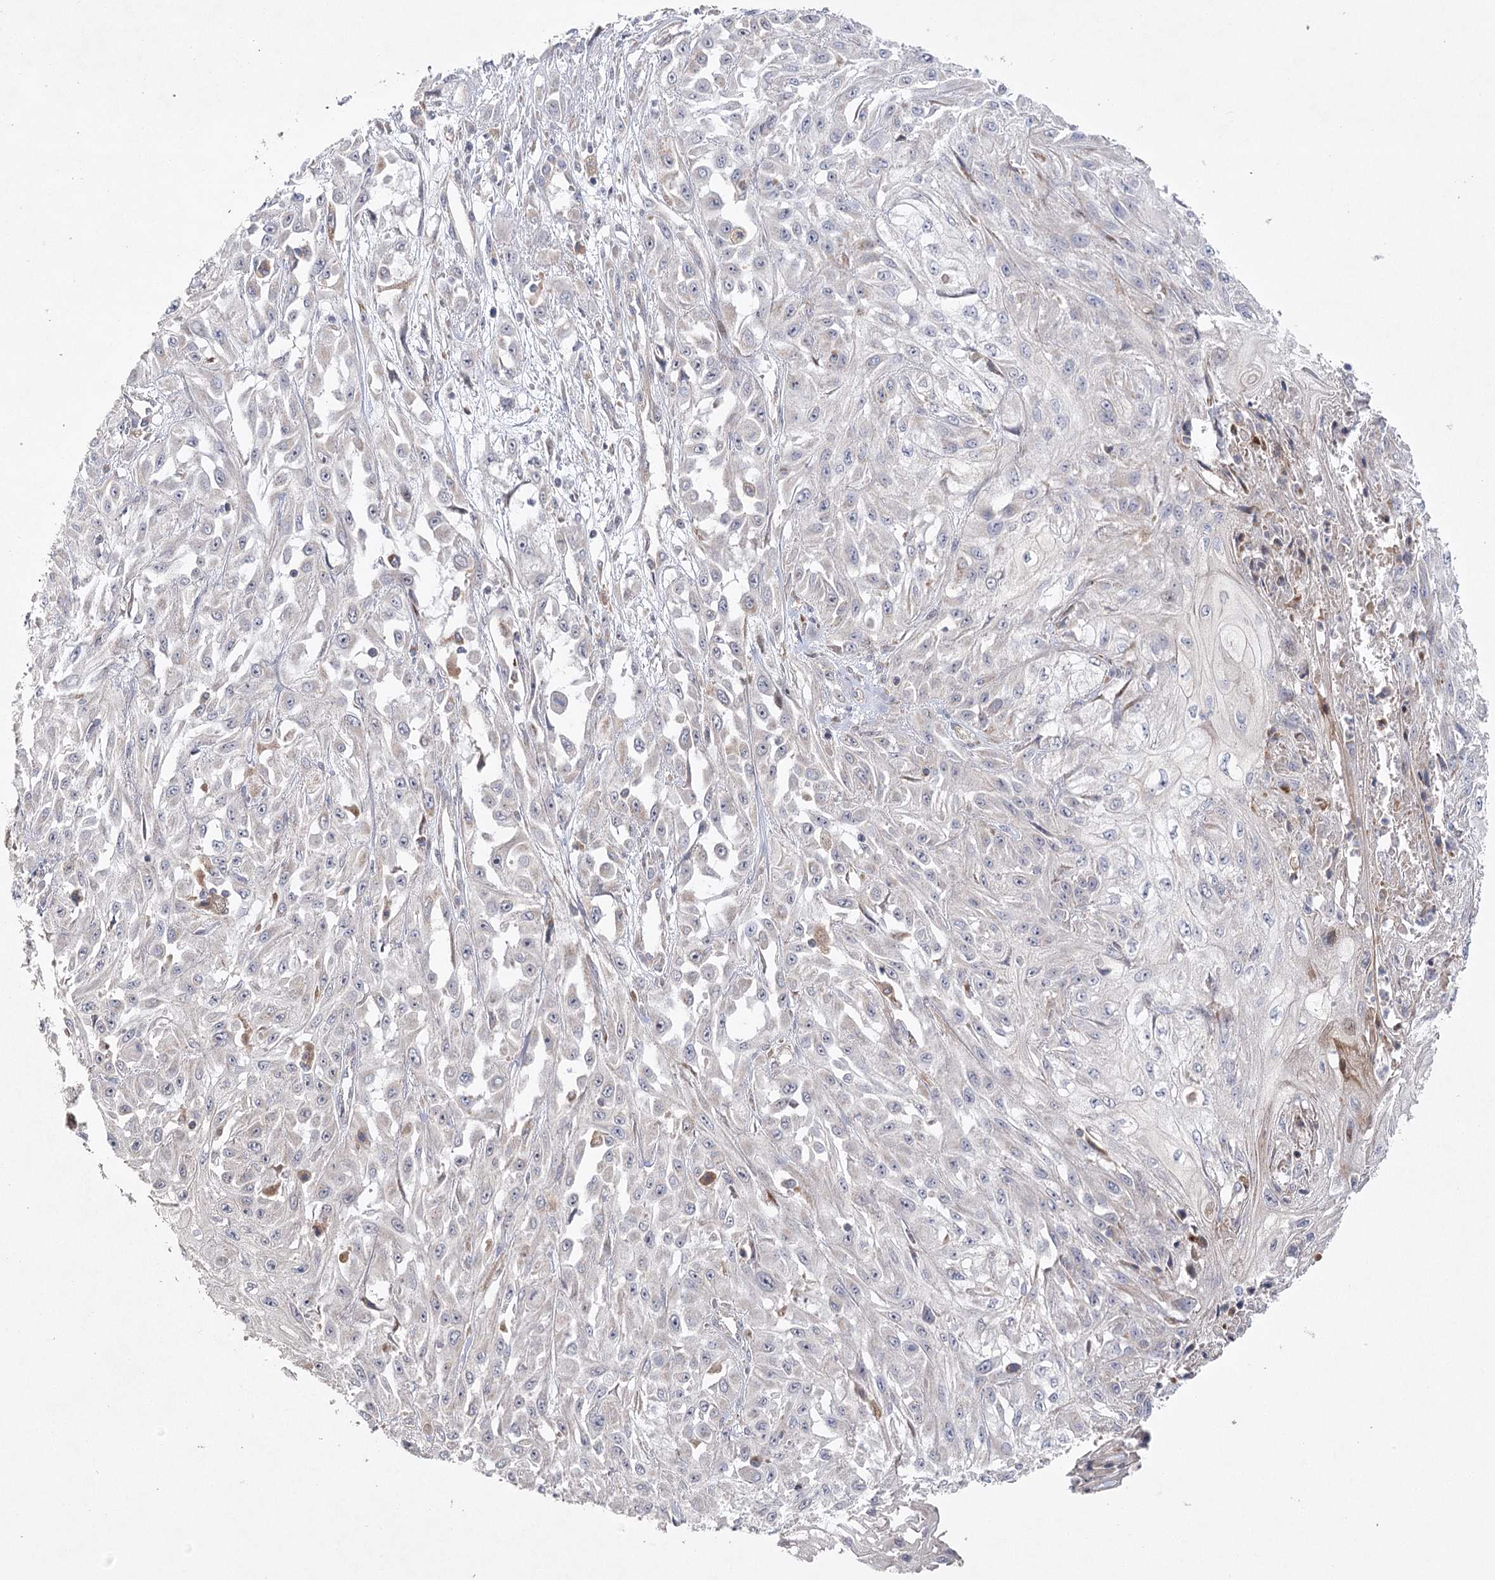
{"staining": {"intensity": "negative", "quantity": "none", "location": "none"}, "tissue": "skin cancer", "cell_type": "Tumor cells", "image_type": "cancer", "snomed": [{"axis": "morphology", "description": "Squamous cell carcinoma, NOS"}, {"axis": "morphology", "description": "Squamous cell carcinoma, metastatic, NOS"}, {"axis": "topography", "description": "Skin"}, {"axis": "topography", "description": "Lymph node"}], "caption": "The photomicrograph demonstrates no staining of tumor cells in skin cancer.", "gene": "OBSL1", "patient": {"sex": "male", "age": 75}}